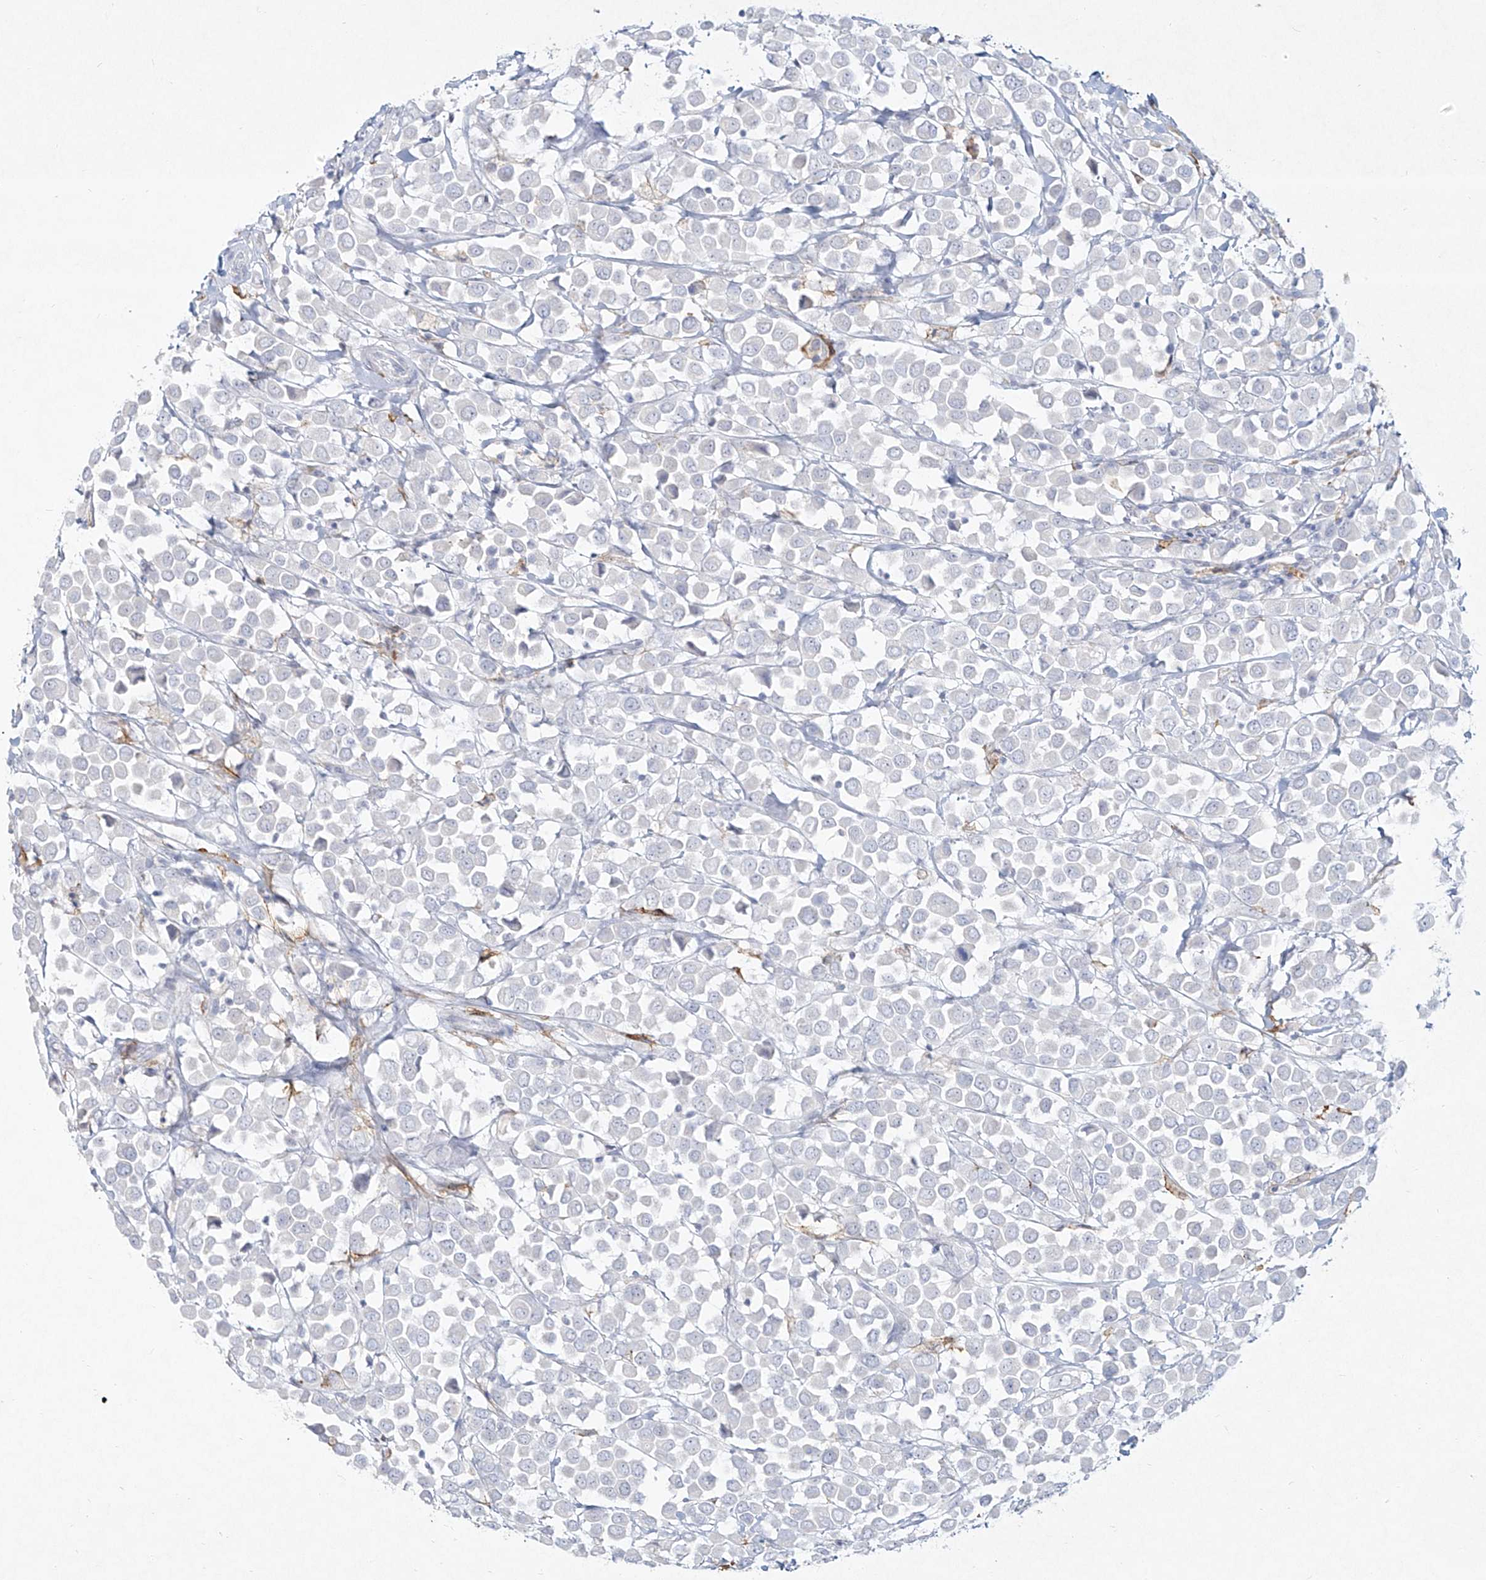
{"staining": {"intensity": "negative", "quantity": "none", "location": "none"}, "tissue": "breast cancer", "cell_type": "Tumor cells", "image_type": "cancer", "snomed": [{"axis": "morphology", "description": "Duct carcinoma"}, {"axis": "topography", "description": "Breast"}], "caption": "This is an immunohistochemistry (IHC) image of human breast intraductal carcinoma. There is no expression in tumor cells.", "gene": "CD209", "patient": {"sex": "female", "age": 61}}